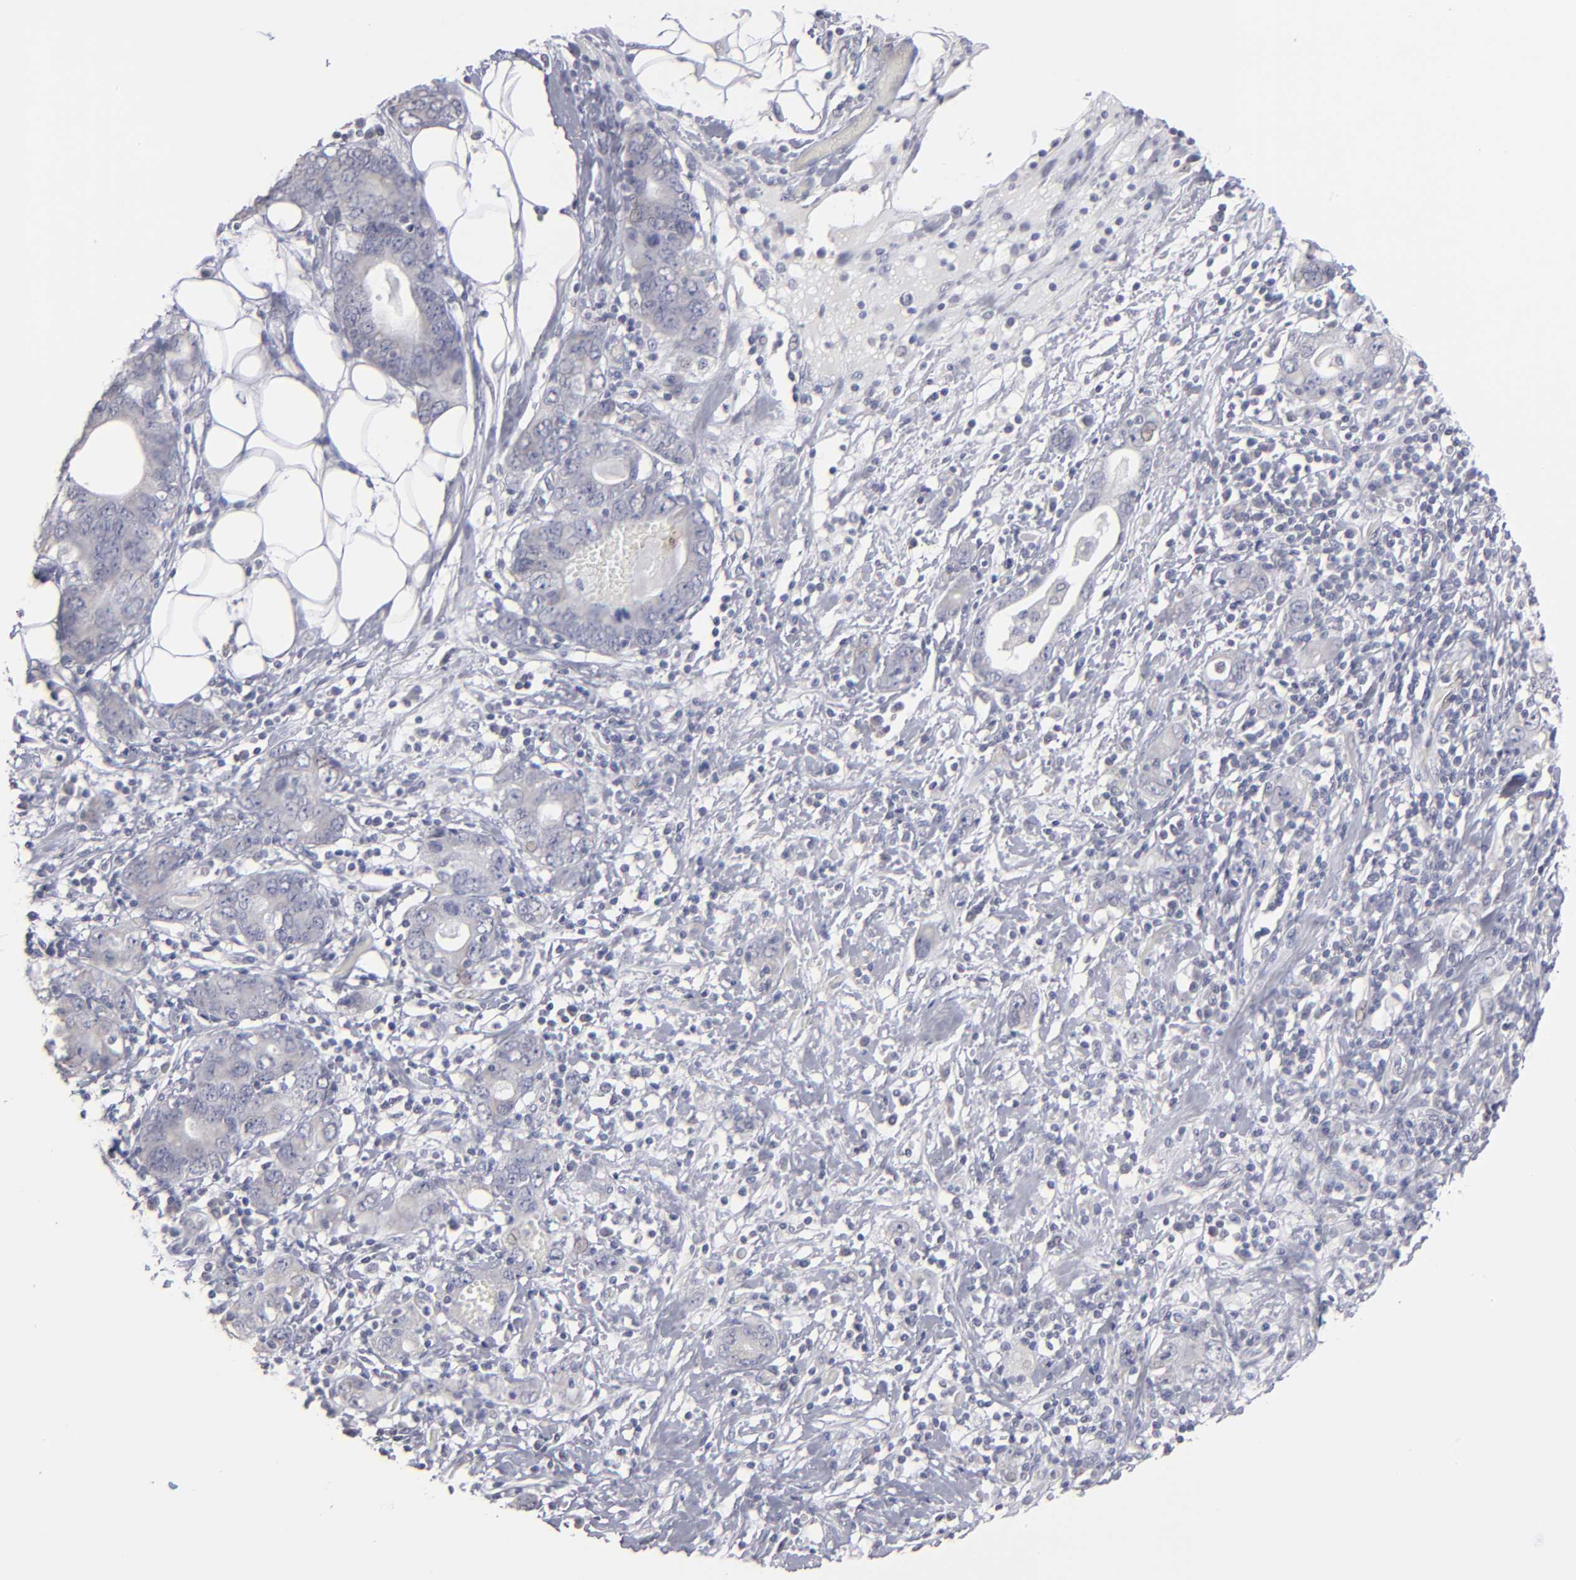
{"staining": {"intensity": "weak", "quantity": "<25%", "location": "cytoplasmic/membranous,nuclear"}, "tissue": "stomach cancer", "cell_type": "Tumor cells", "image_type": "cancer", "snomed": [{"axis": "morphology", "description": "Adenocarcinoma, NOS"}, {"axis": "topography", "description": "Stomach, lower"}], "caption": "IHC photomicrograph of human stomach cancer (adenocarcinoma) stained for a protein (brown), which demonstrates no staining in tumor cells.", "gene": "RPH3A", "patient": {"sex": "female", "age": 93}}